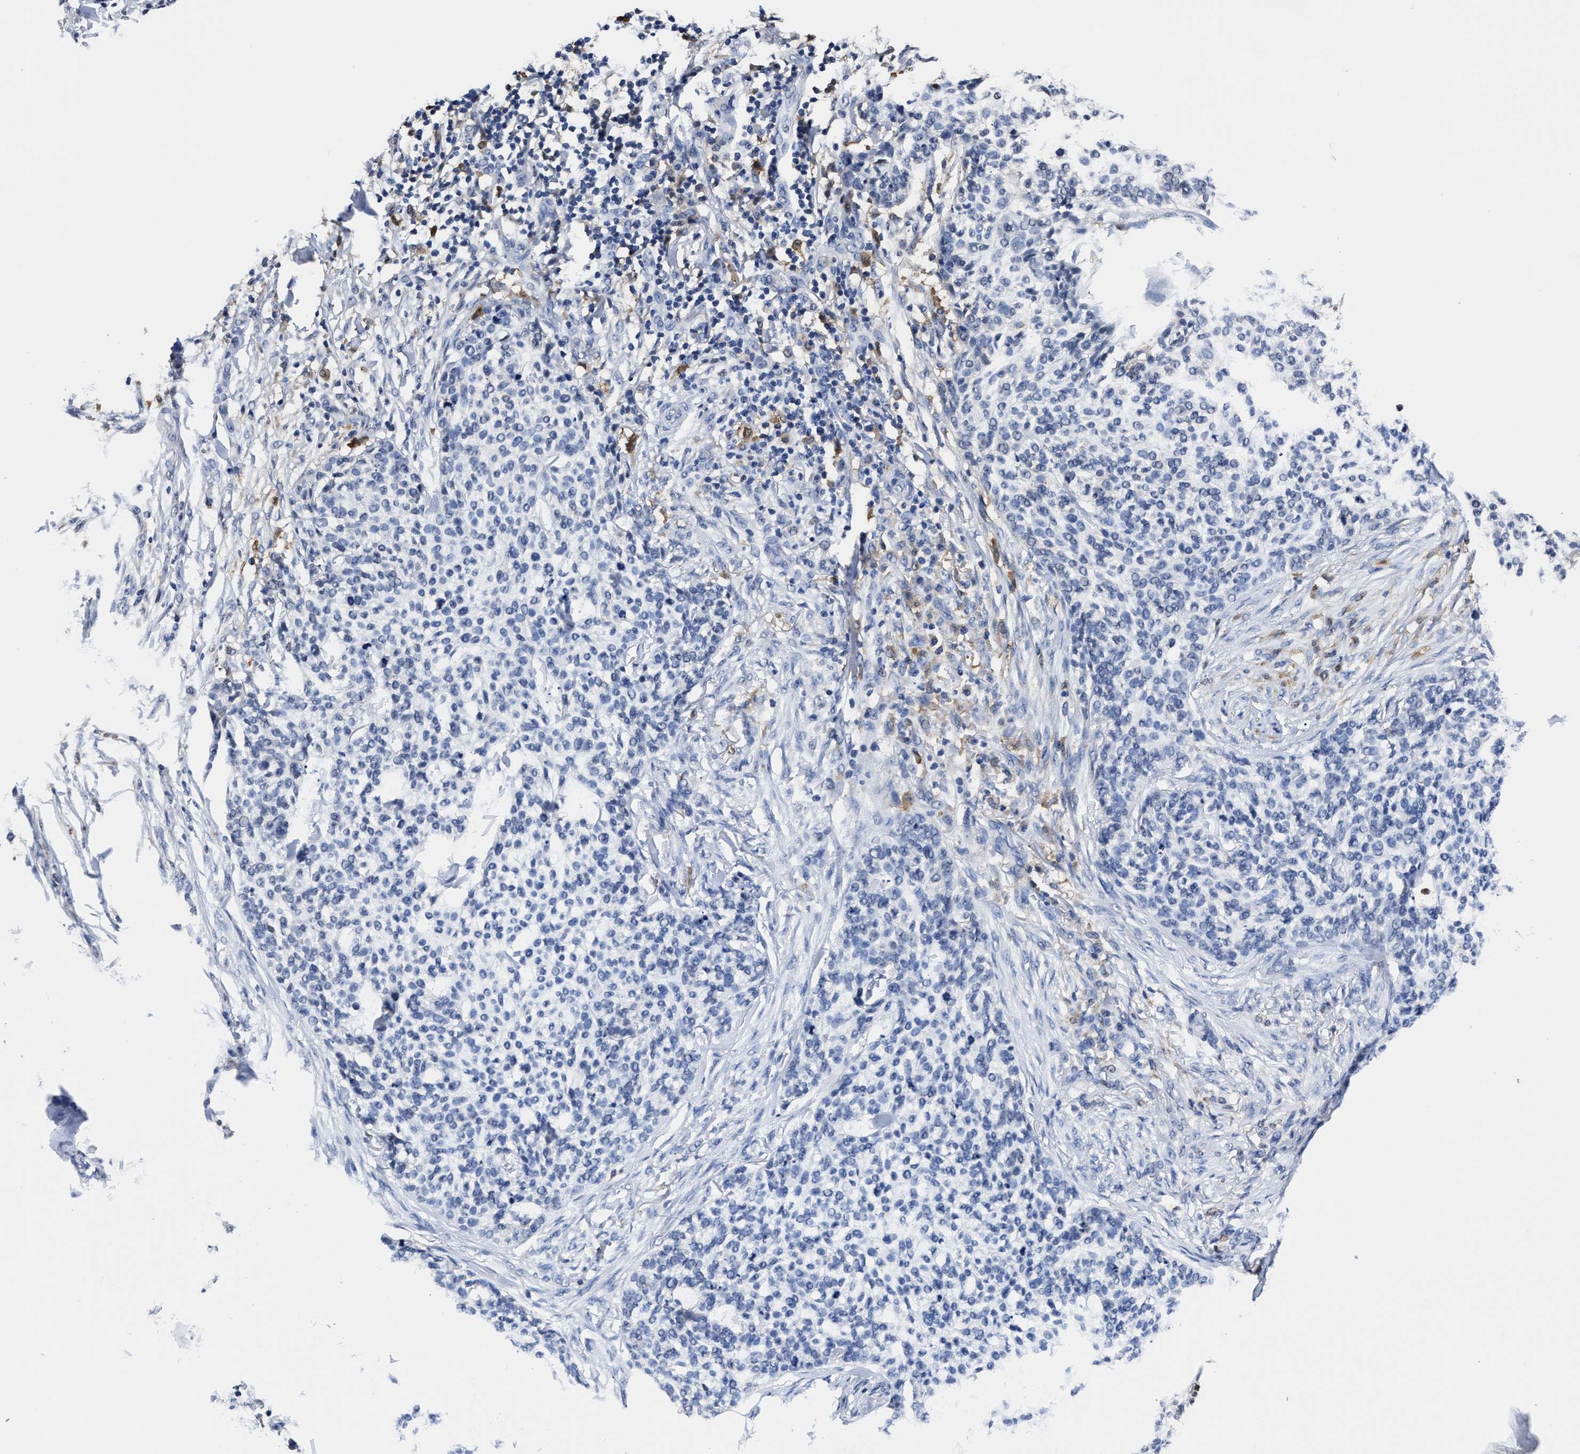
{"staining": {"intensity": "negative", "quantity": "none", "location": "none"}, "tissue": "skin cancer", "cell_type": "Tumor cells", "image_type": "cancer", "snomed": [{"axis": "morphology", "description": "Basal cell carcinoma"}, {"axis": "topography", "description": "Skin"}], "caption": "Immunohistochemical staining of skin cancer (basal cell carcinoma) reveals no significant staining in tumor cells.", "gene": "PRPF4B", "patient": {"sex": "female", "age": 64}}